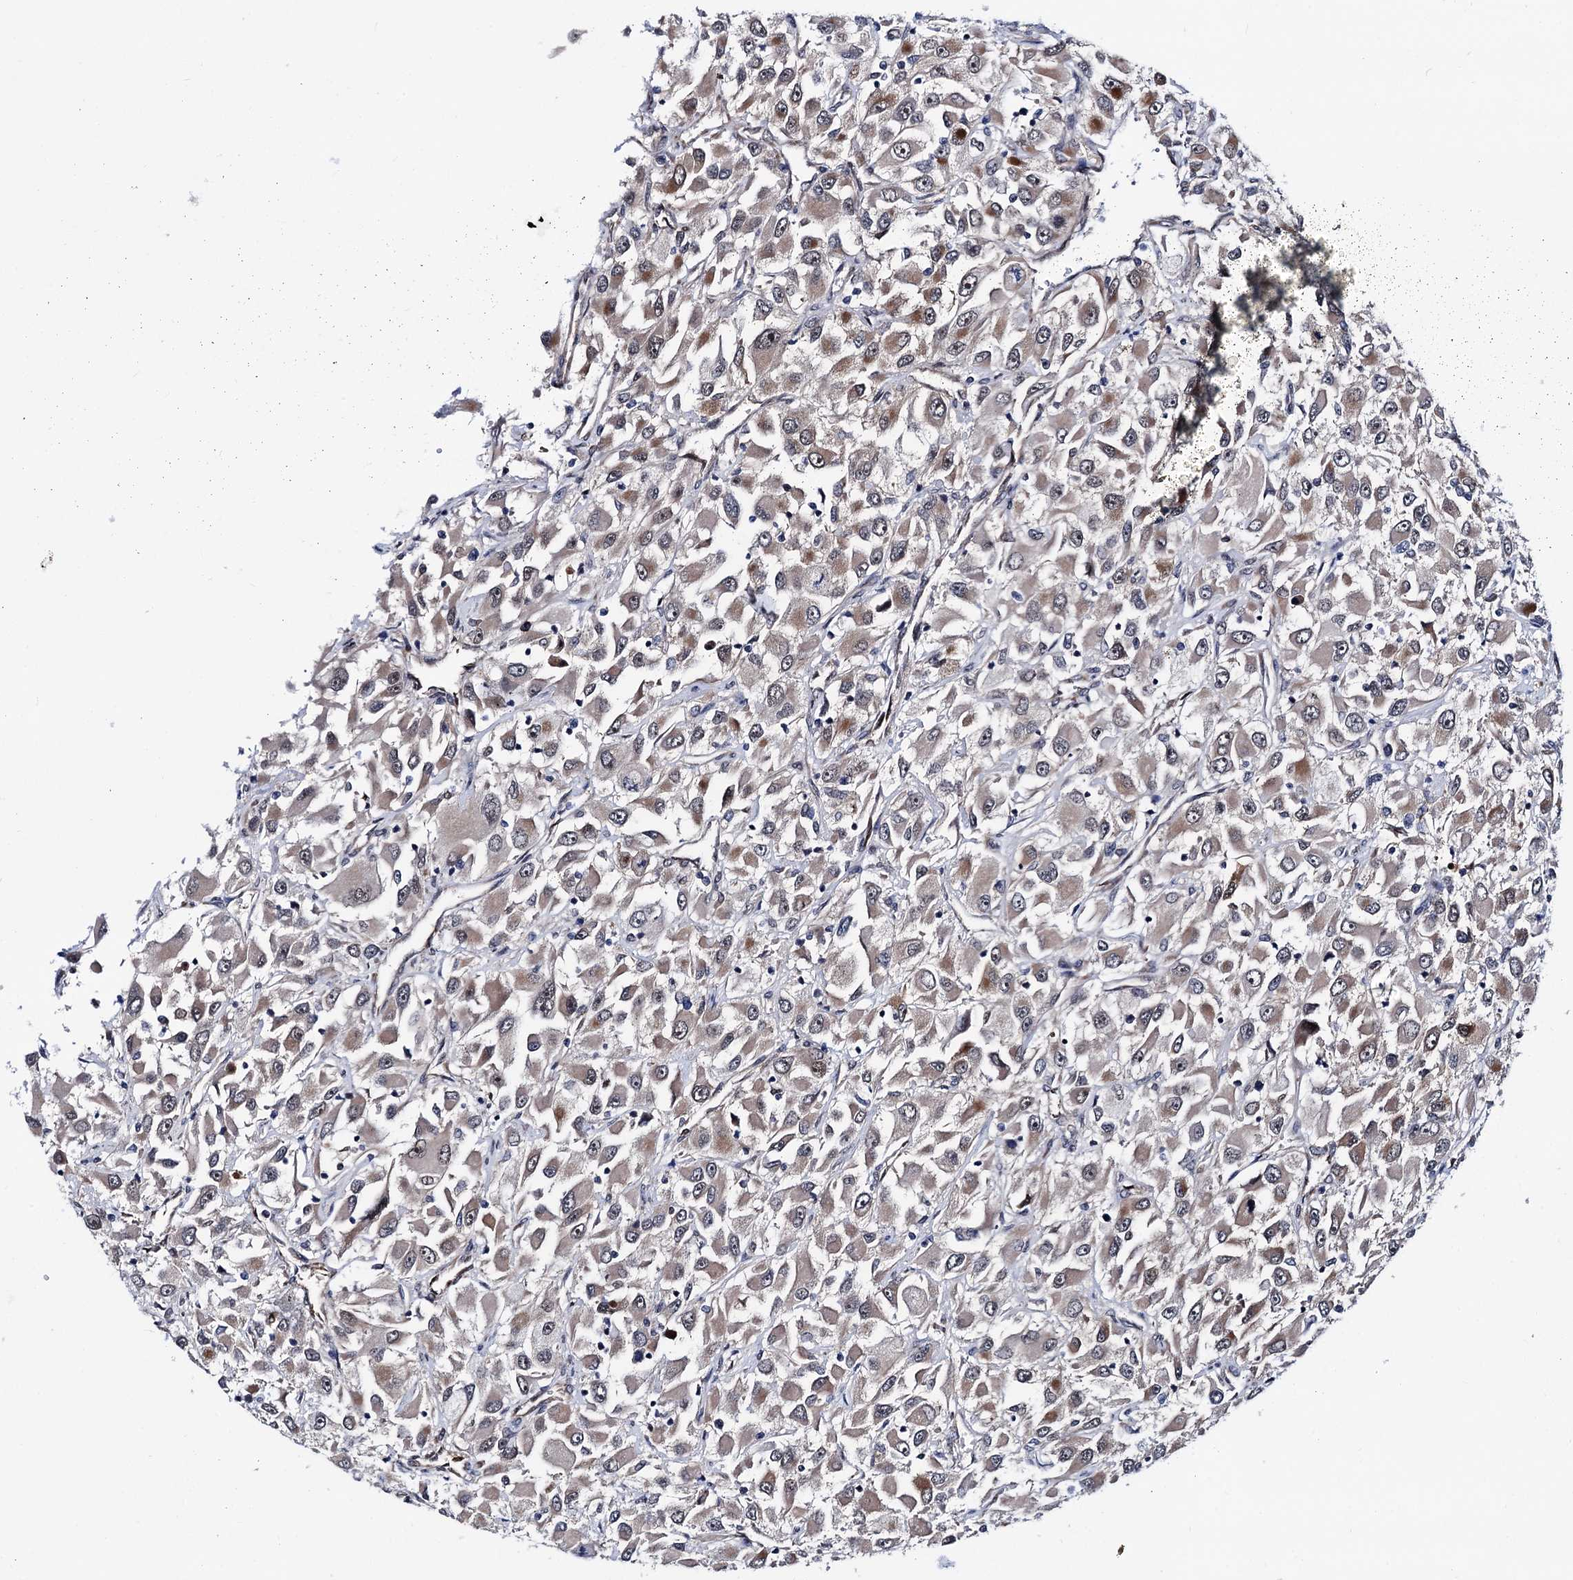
{"staining": {"intensity": "weak", "quantity": ">75%", "location": "cytoplasmic/membranous"}, "tissue": "renal cancer", "cell_type": "Tumor cells", "image_type": "cancer", "snomed": [{"axis": "morphology", "description": "Adenocarcinoma, NOS"}, {"axis": "topography", "description": "Kidney"}], "caption": "Protein staining reveals weak cytoplasmic/membranous expression in approximately >75% of tumor cells in renal cancer (adenocarcinoma).", "gene": "COA4", "patient": {"sex": "female", "age": 52}}